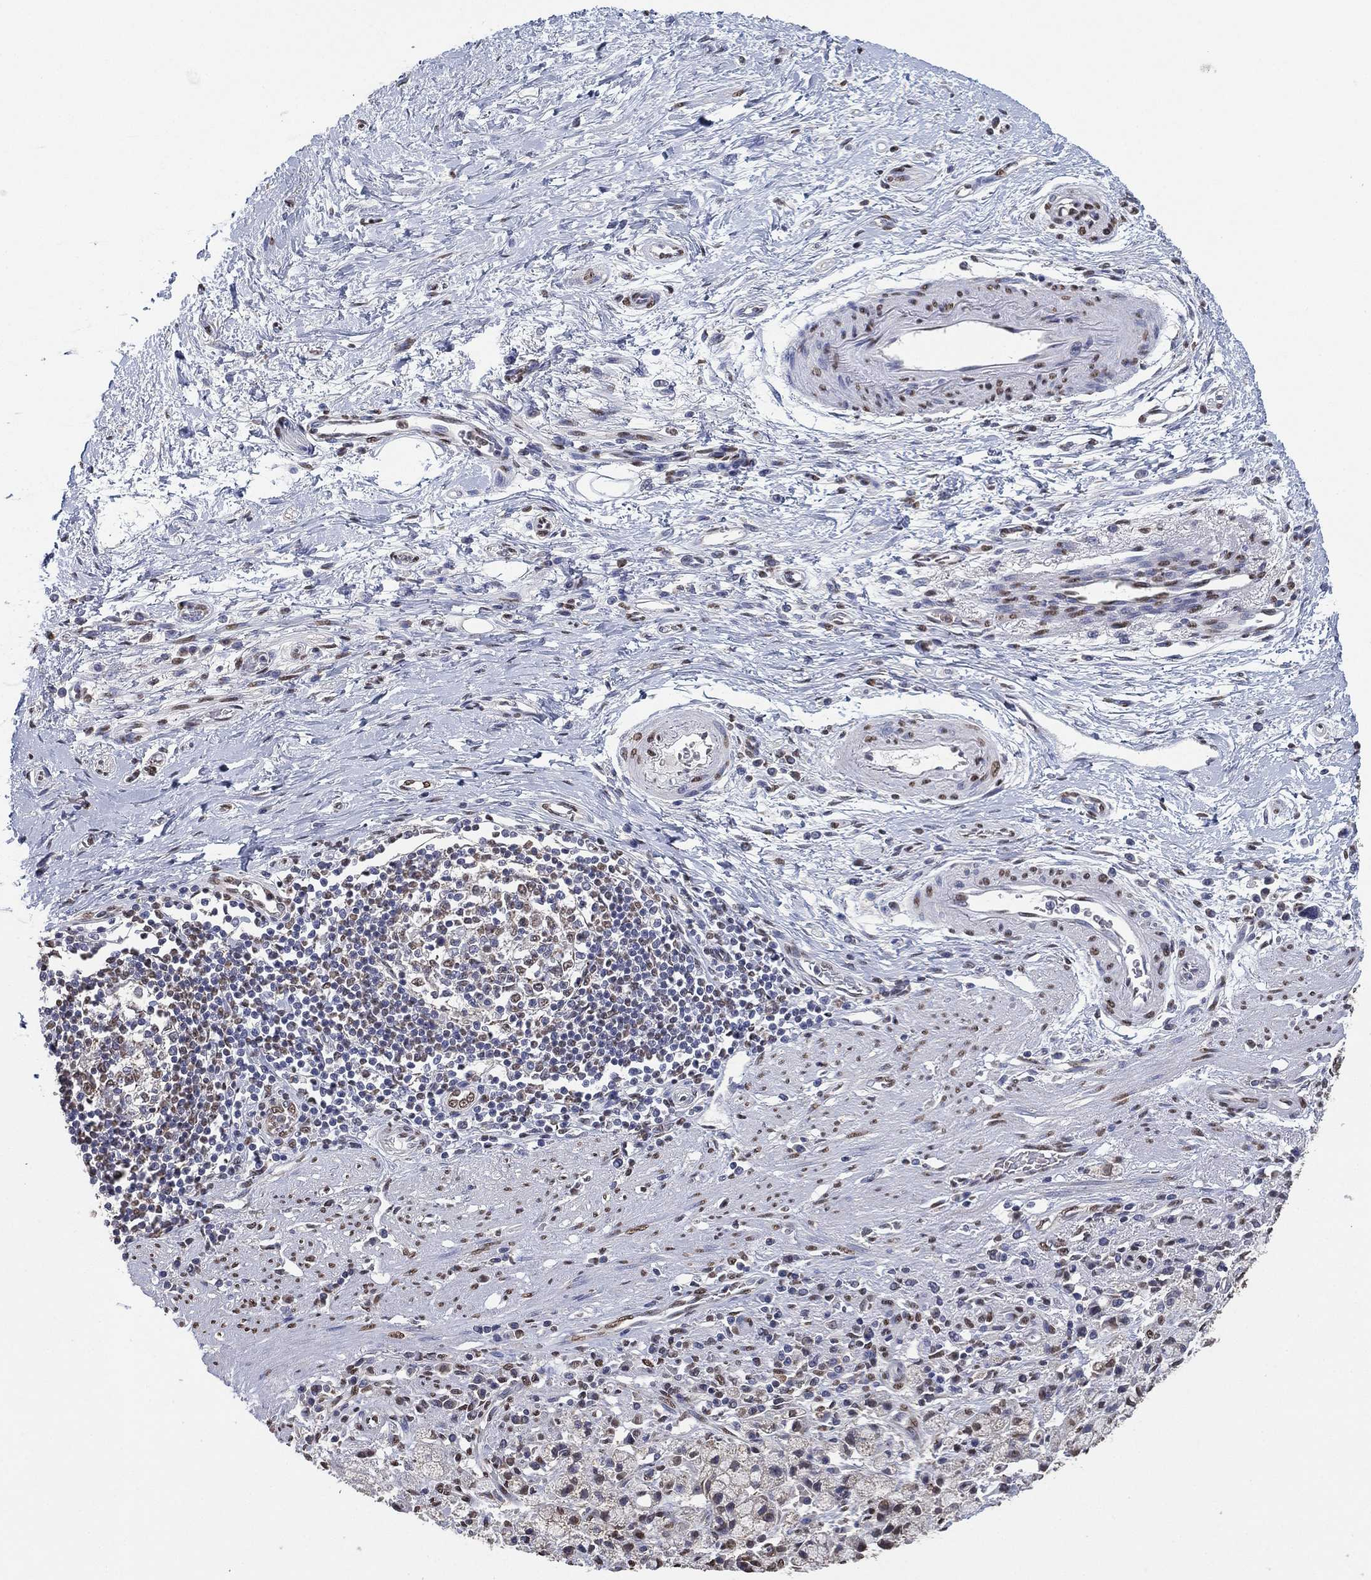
{"staining": {"intensity": "weak", "quantity": "<25%", "location": "cytoplasmic/membranous"}, "tissue": "stomach cancer", "cell_type": "Tumor cells", "image_type": "cancer", "snomed": [{"axis": "morphology", "description": "Adenocarcinoma, NOS"}, {"axis": "topography", "description": "Stomach"}], "caption": "Tumor cells are negative for protein expression in human stomach cancer (adenocarcinoma). (DAB (3,3'-diaminobenzidine) IHC visualized using brightfield microscopy, high magnification).", "gene": "ALDH7A1", "patient": {"sex": "male", "age": 58}}